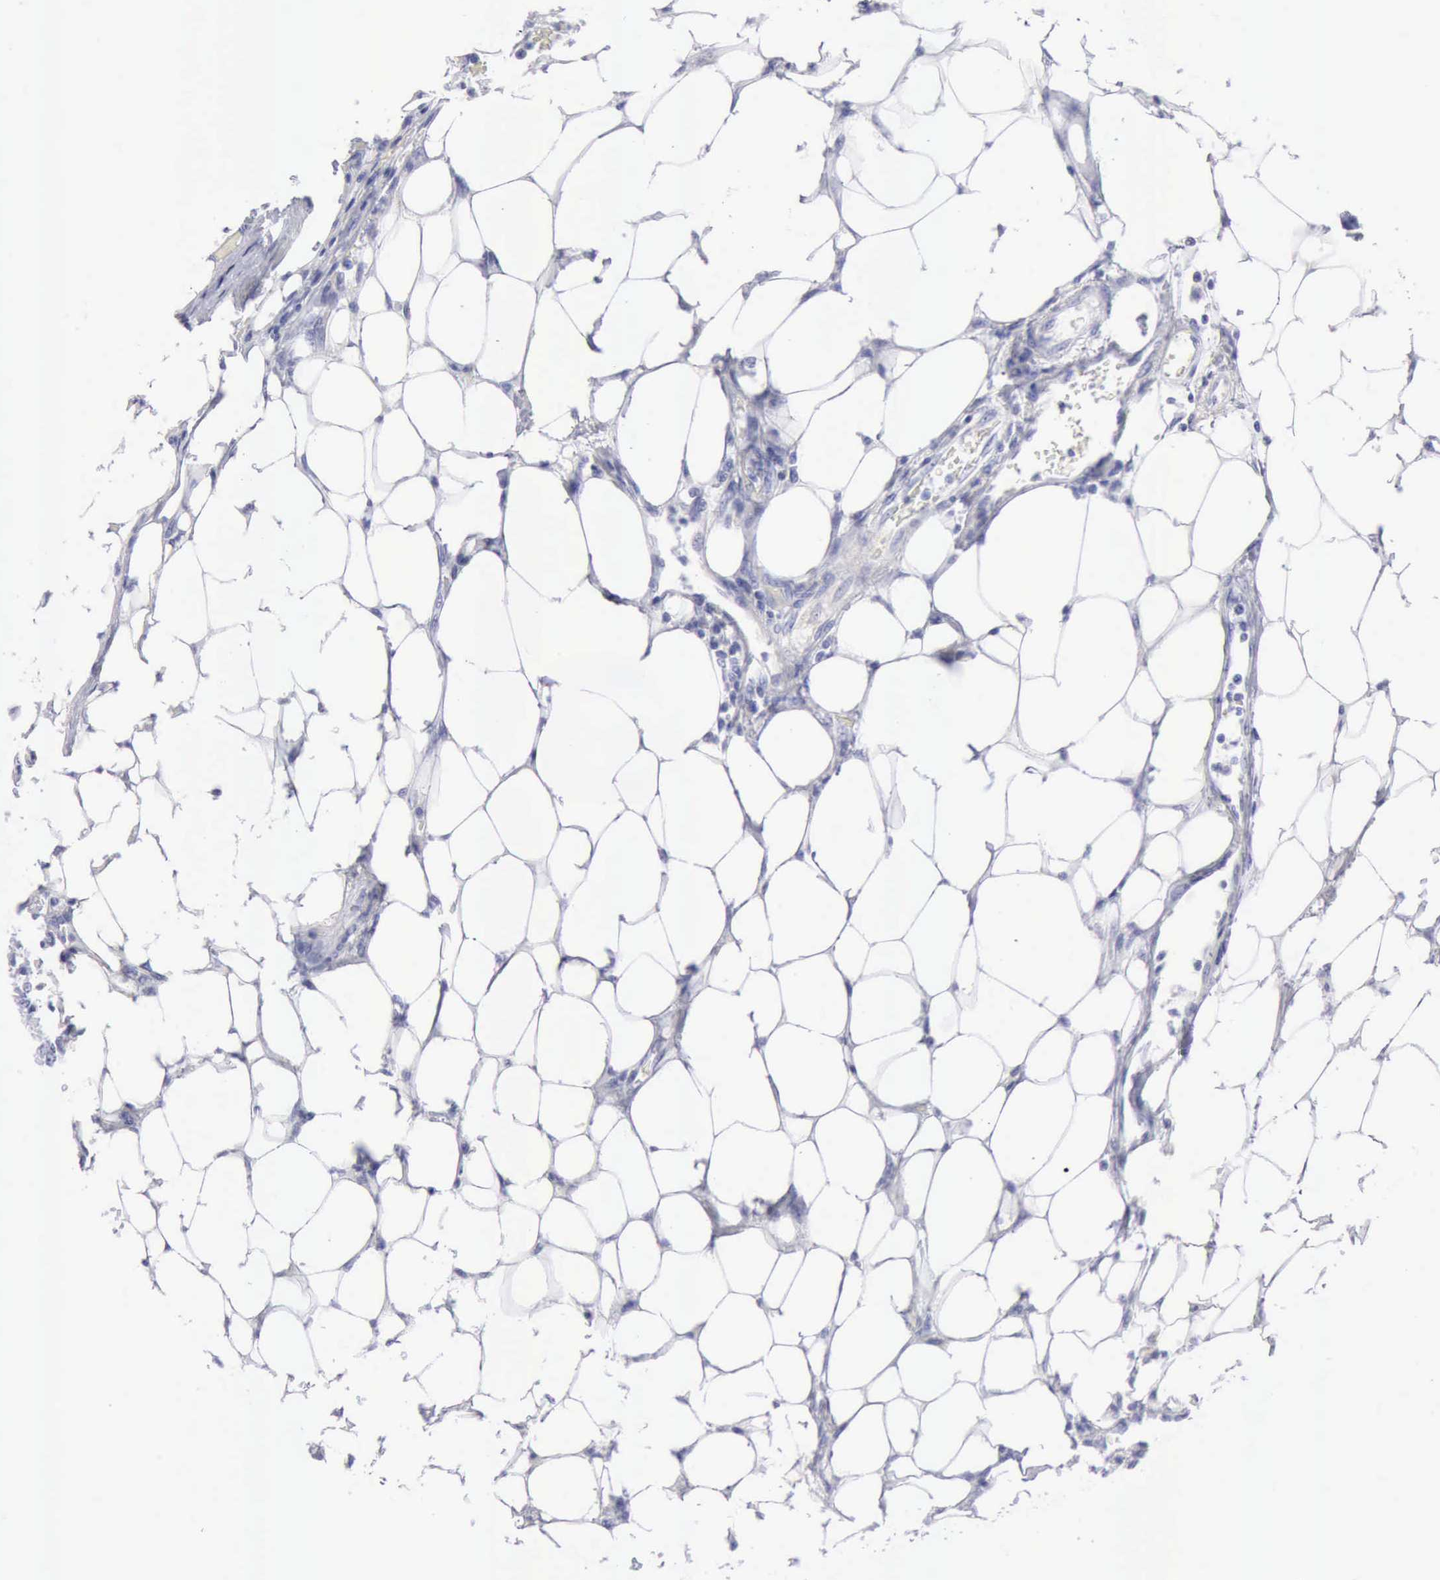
{"staining": {"intensity": "negative", "quantity": "none", "location": "none"}, "tissue": "colorectal cancer", "cell_type": "Tumor cells", "image_type": "cancer", "snomed": [{"axis": "morphology", "description": "Adenocarcinoma, NOS"}, {"axis": "topography", "description": "Colon"}], "caption": "IHC photomicrograph of colorectal adenocarcinoma stained for a protein (brown), which displays no expression in tumor cells.", "gene": "CYP19A1", "patient": {"sex": "female", "age": 86}}